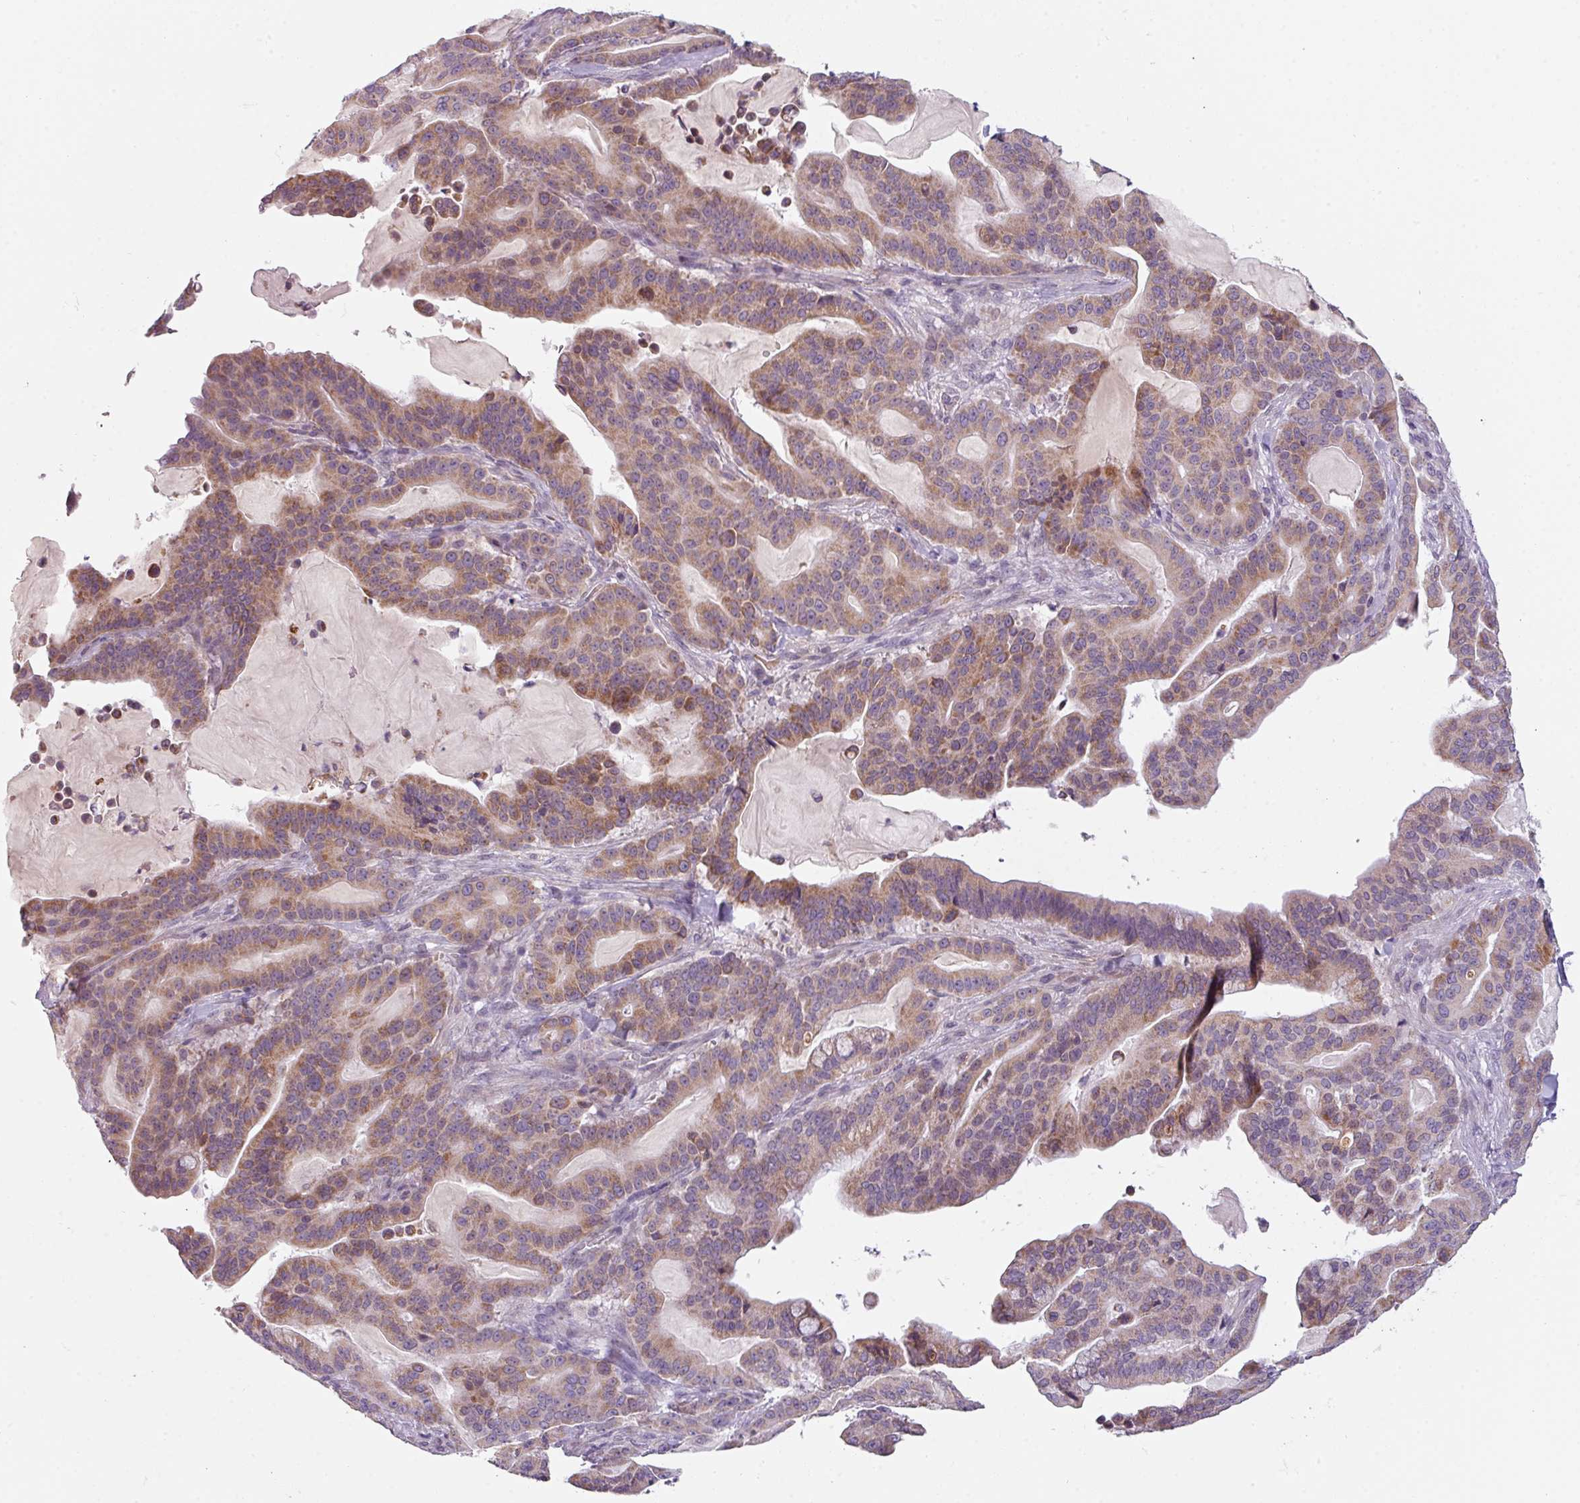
{"staining": {"intensity": "moderate", "quantity": ">75%", "location": "cytoplasmic/membranous"}, "tissue": "pancreatic cancer", "cell_type": "Tumor cells", "image_type": "cancer", "snomed": [{"axis": "morphology", "description": "Adenocarcinoma, NOS"}, {"axis": "topography", "description": "Pancreas"}], "caption": "Immunohistochemistry (IHC) of human pancreatic cancer (adenocarcinoma) exhibits medium levels of moderate cytoplasmic/membranous staining in approximately >75% of tumor cells. Ihc stains the protein in brown and the nuclei are stained blue.", "gene": "C2orf68", "patient": {"sex": "male", "age": 63}}